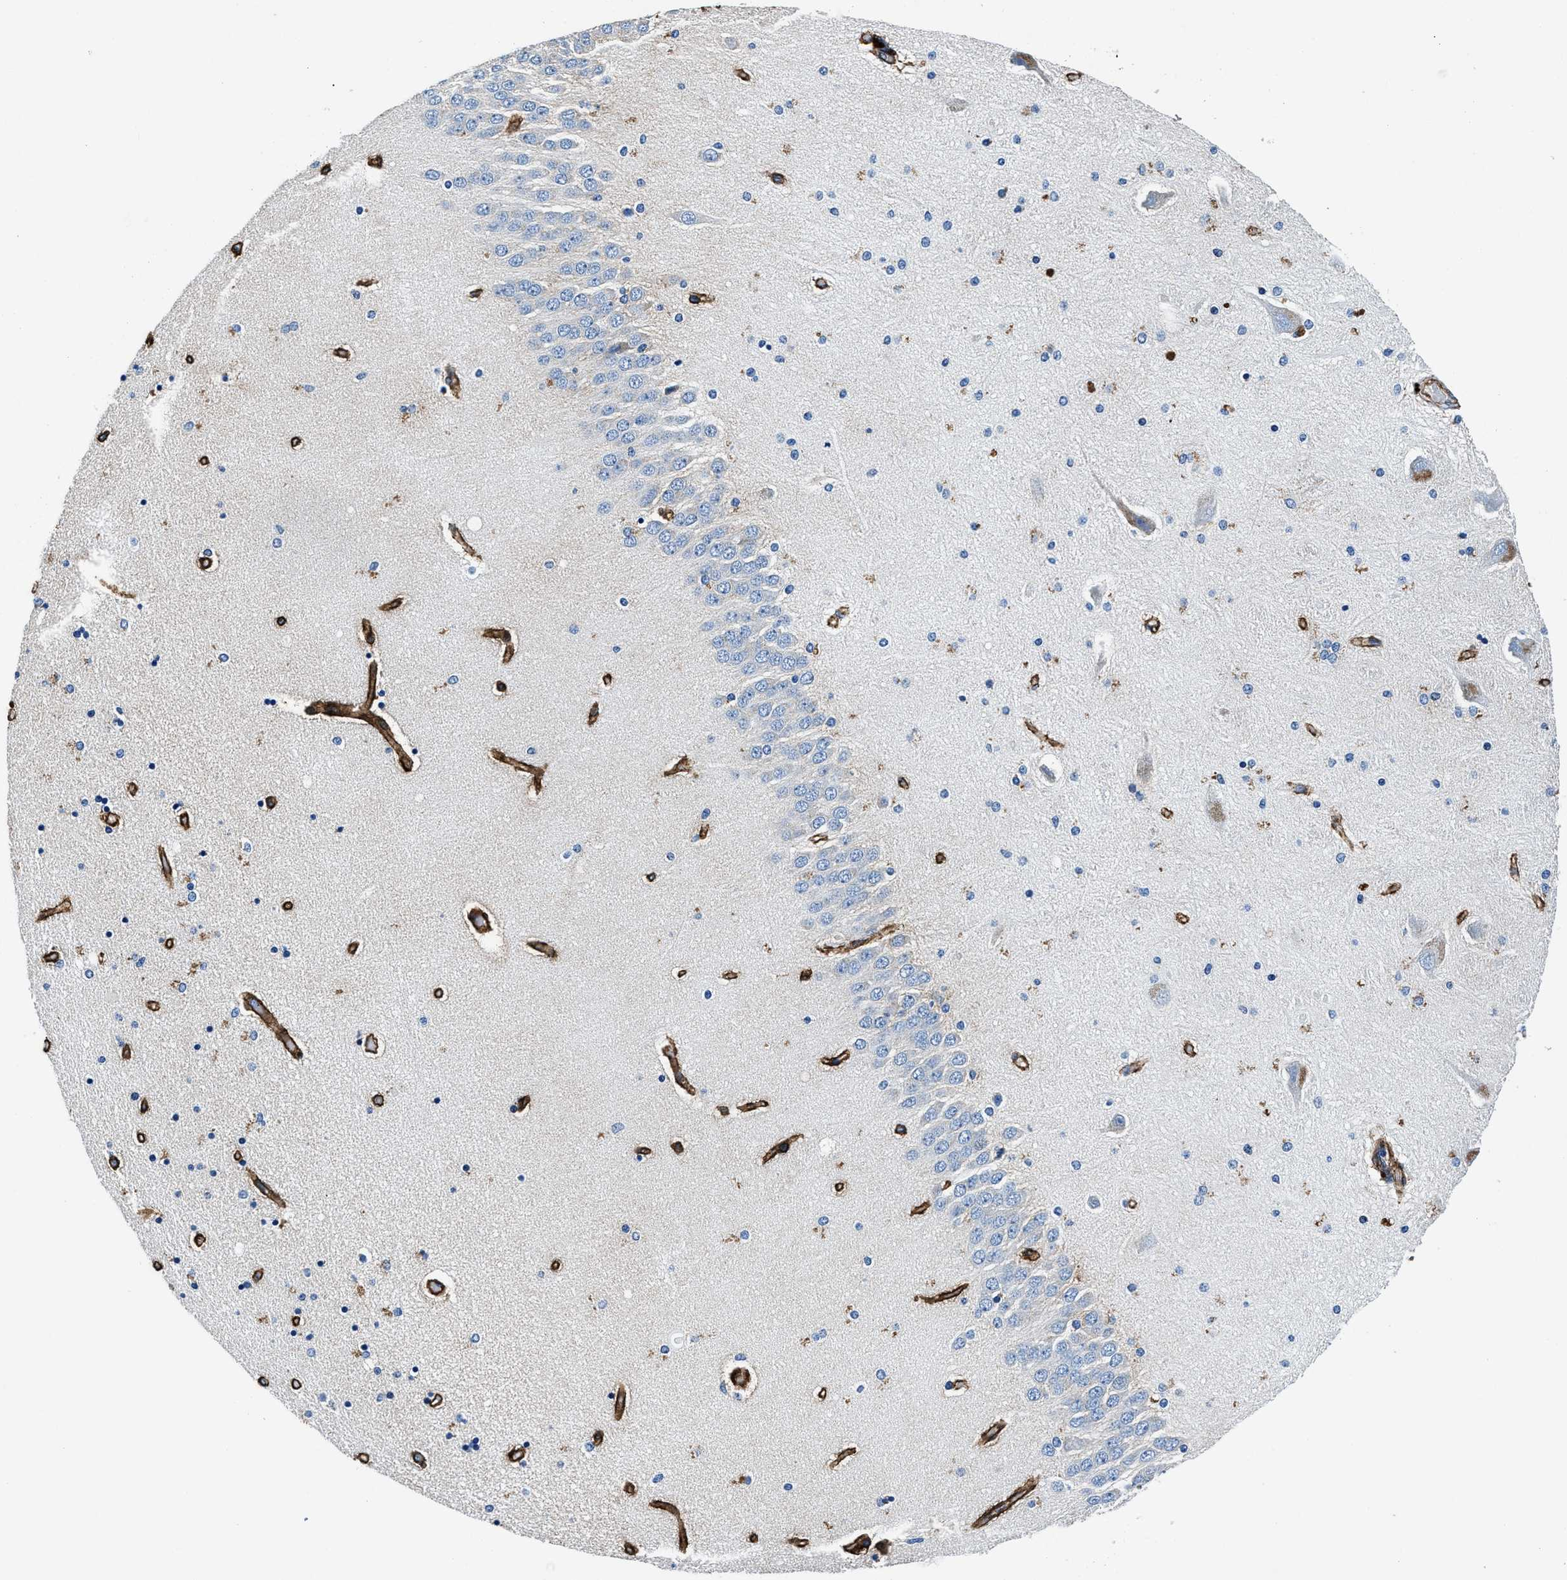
{"staining": {"intensity": "negative", "quantity": "none", "location": "none"}, "tissue": "hippocampus", "cell_type": "Glial cells", "image_type": "normal", "snomed": [{"axis": "morphology", "description": "Normal tissue, NOS"}, {"axis": "topography", "description": "Hippocampus"}], "caption": "High magnification brightfield microscopy of normal hippocampus stained with DAB (brown) and counterstained with hematoxylin (blue): glial cells show no significant positivity. (Immunohistochemistry, brightfield microscopy, high magnification).", "gene": "DAG1", "patient": {"sex": "female", "age": 54}}